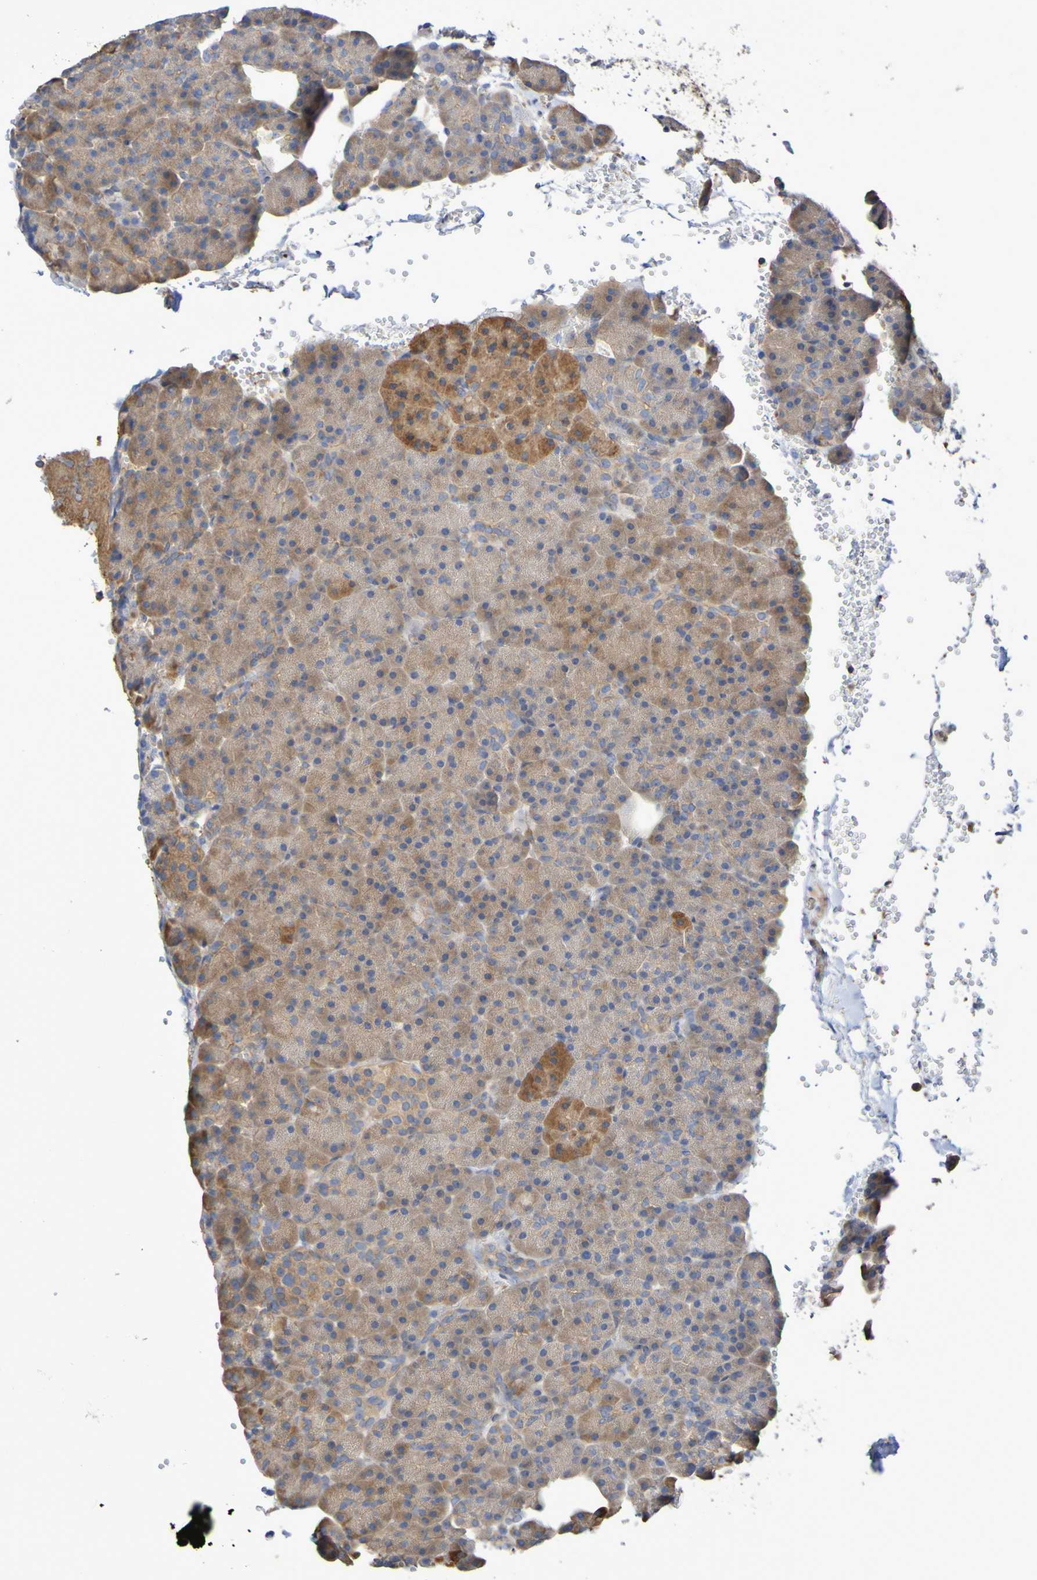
{"staining": {"intensity": "moderate", "quantity": "<25%", "location": "cytoplasmic/membranous"}, "tissue": "pancreas", "cell_type": "Exocrine glandular cells", "image_type": "normal", "snomed": [{"axis": "morphology", "description": "Normal tissue, NOS"}, {"axis": "topography", "description": "Pancreas"}], "caption": "IHC of unremarkable human pancreas shows low levels of moderate cytoplasmic/membranous staining in approximately <25% of exocrine glandular cells.", "gene": "SYNJ1", "patient": {"sex": "female", "age": 35}}